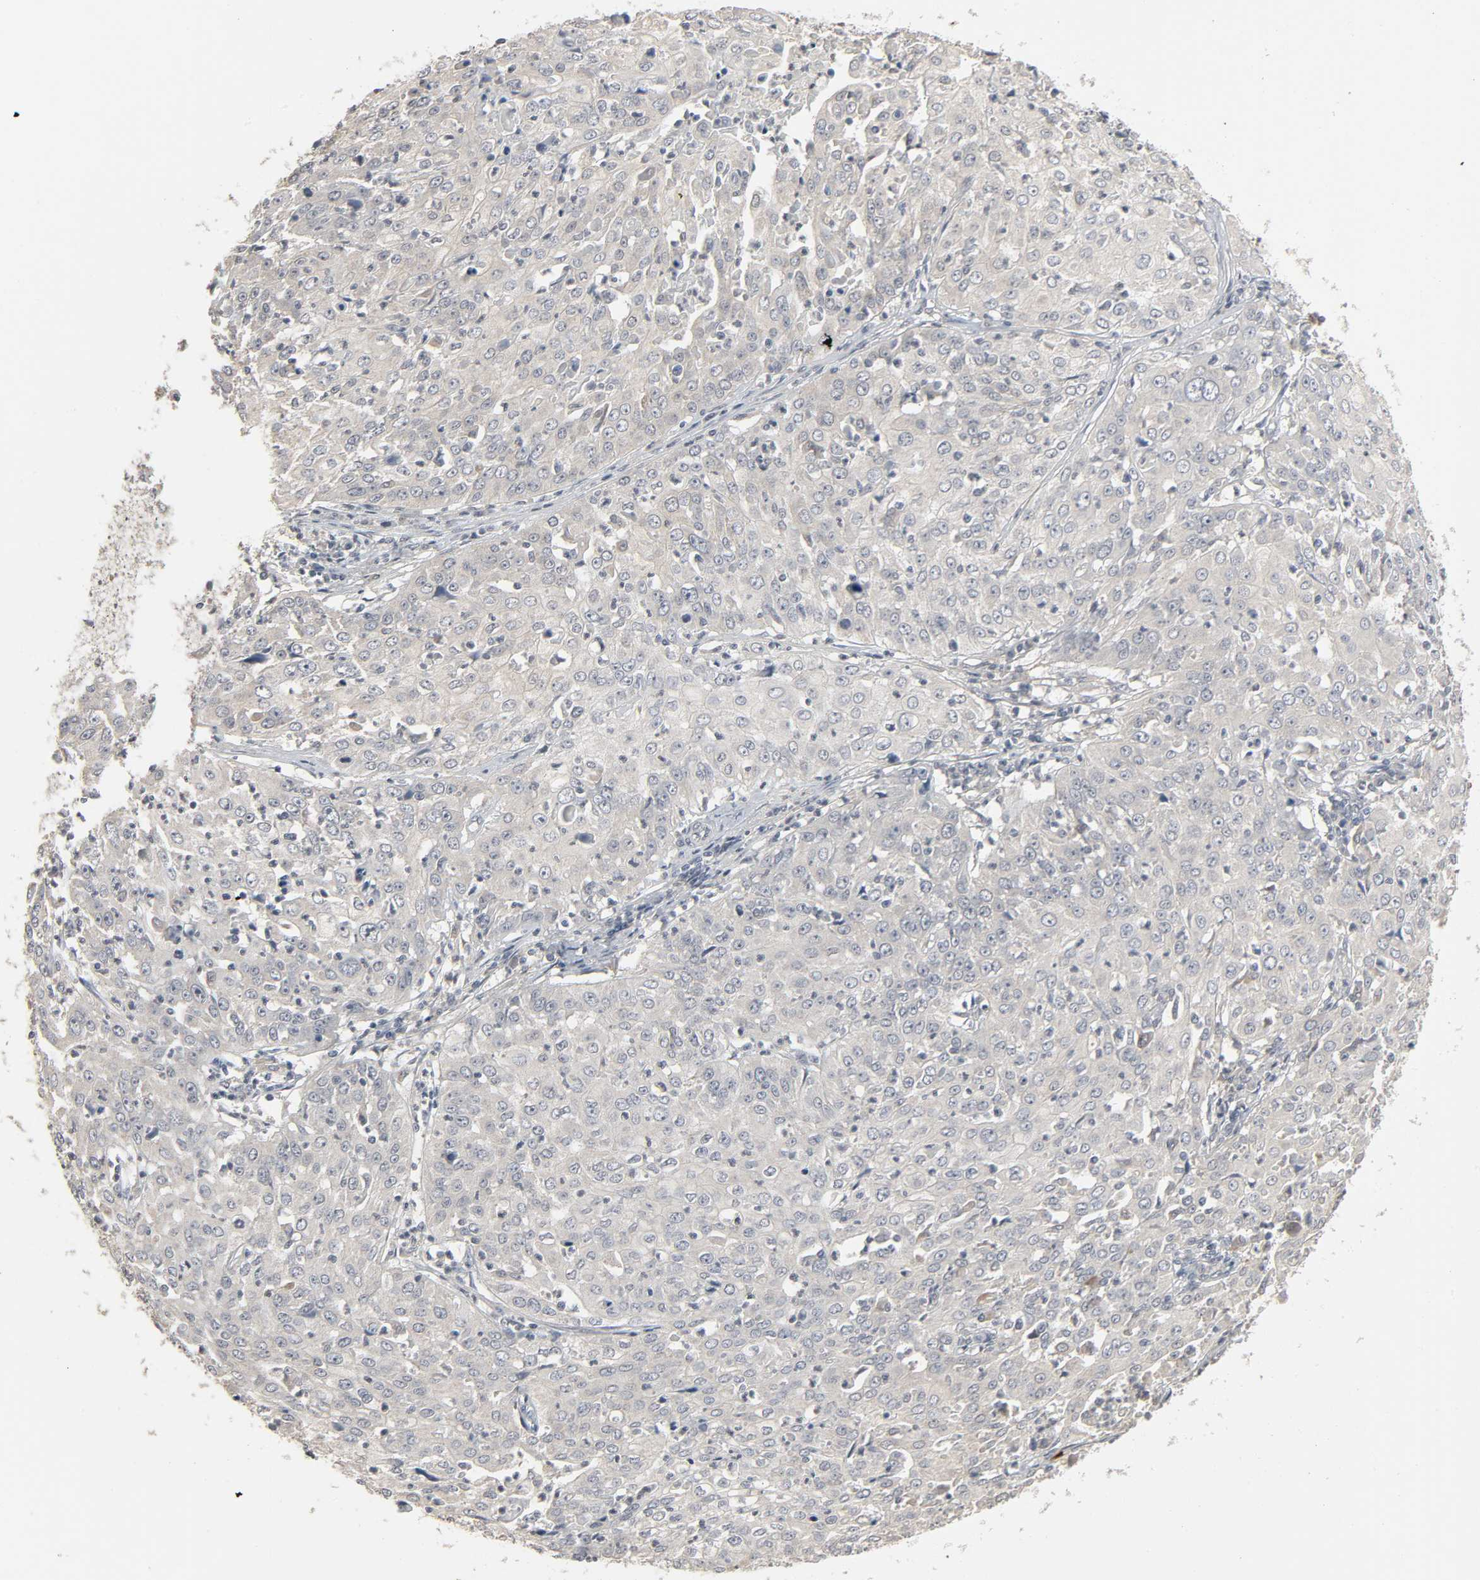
{"staining": {"intensity": "negative", "quantity": "none", "location": "none"}, "tissue": "cervical cancer", "cell_type": "Tumor cells", "image_type": "cancer", "snomed": [{"axis": "morphology", "description": "Squamous cell carcinoma, NOS"}, {"axis": "topography", "description": "Cervix"}], "caption": "This is an immunohistochemistry micrograph of human cervical squamous cell carcinoma. There is no positivity in tumor cells.", "gene": "ZNF222", "patient": {"sex": "female", "age": 39}}